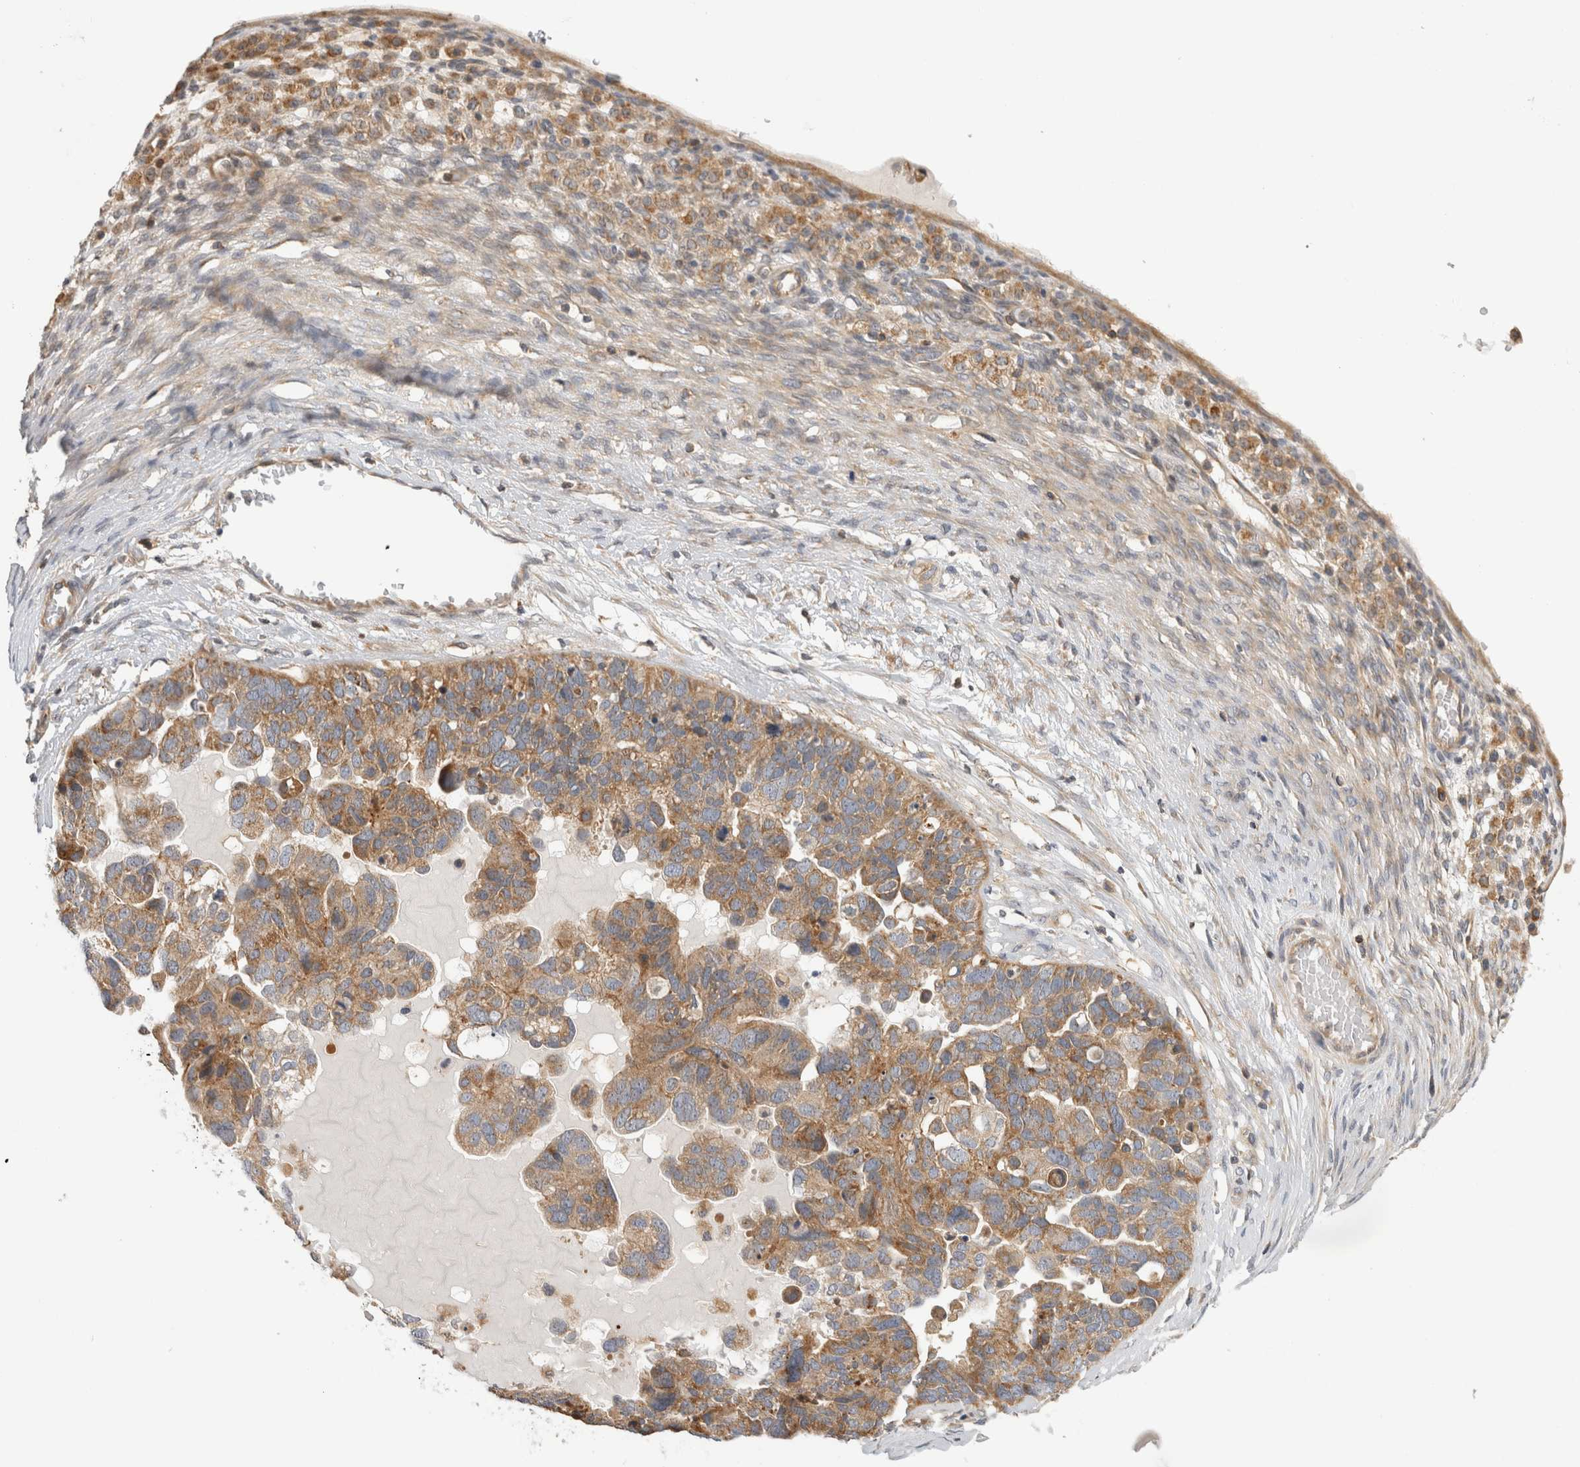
{"staining": {"intensity": "moderate", "quantity": ">75%", "location": "cytoplasmic/membranous"}, "tissue": "ovarian cancer", "cell_type": "Tumor cells", "image_type": "cancer", "snomed": [{"axis": "morphology", "description": "Cystadenocarcinoma, serous, NOS"}, {"axis": "topography", "description": "Ovary"}], "caption": "High-magnification brightfield microscopy of ovarian cancer (serous cystadenocarcinoma) stained with DAB (3,3'-diaminobenzidine) (brown) and counterstained with hematoxylin (blue). tumor cells exhibit moderate cytoplasmic/membranous expression is seen in approximately>75% of cells.", "gene": "GRIK2", "patient": {"sex": "female", "age": 44}}